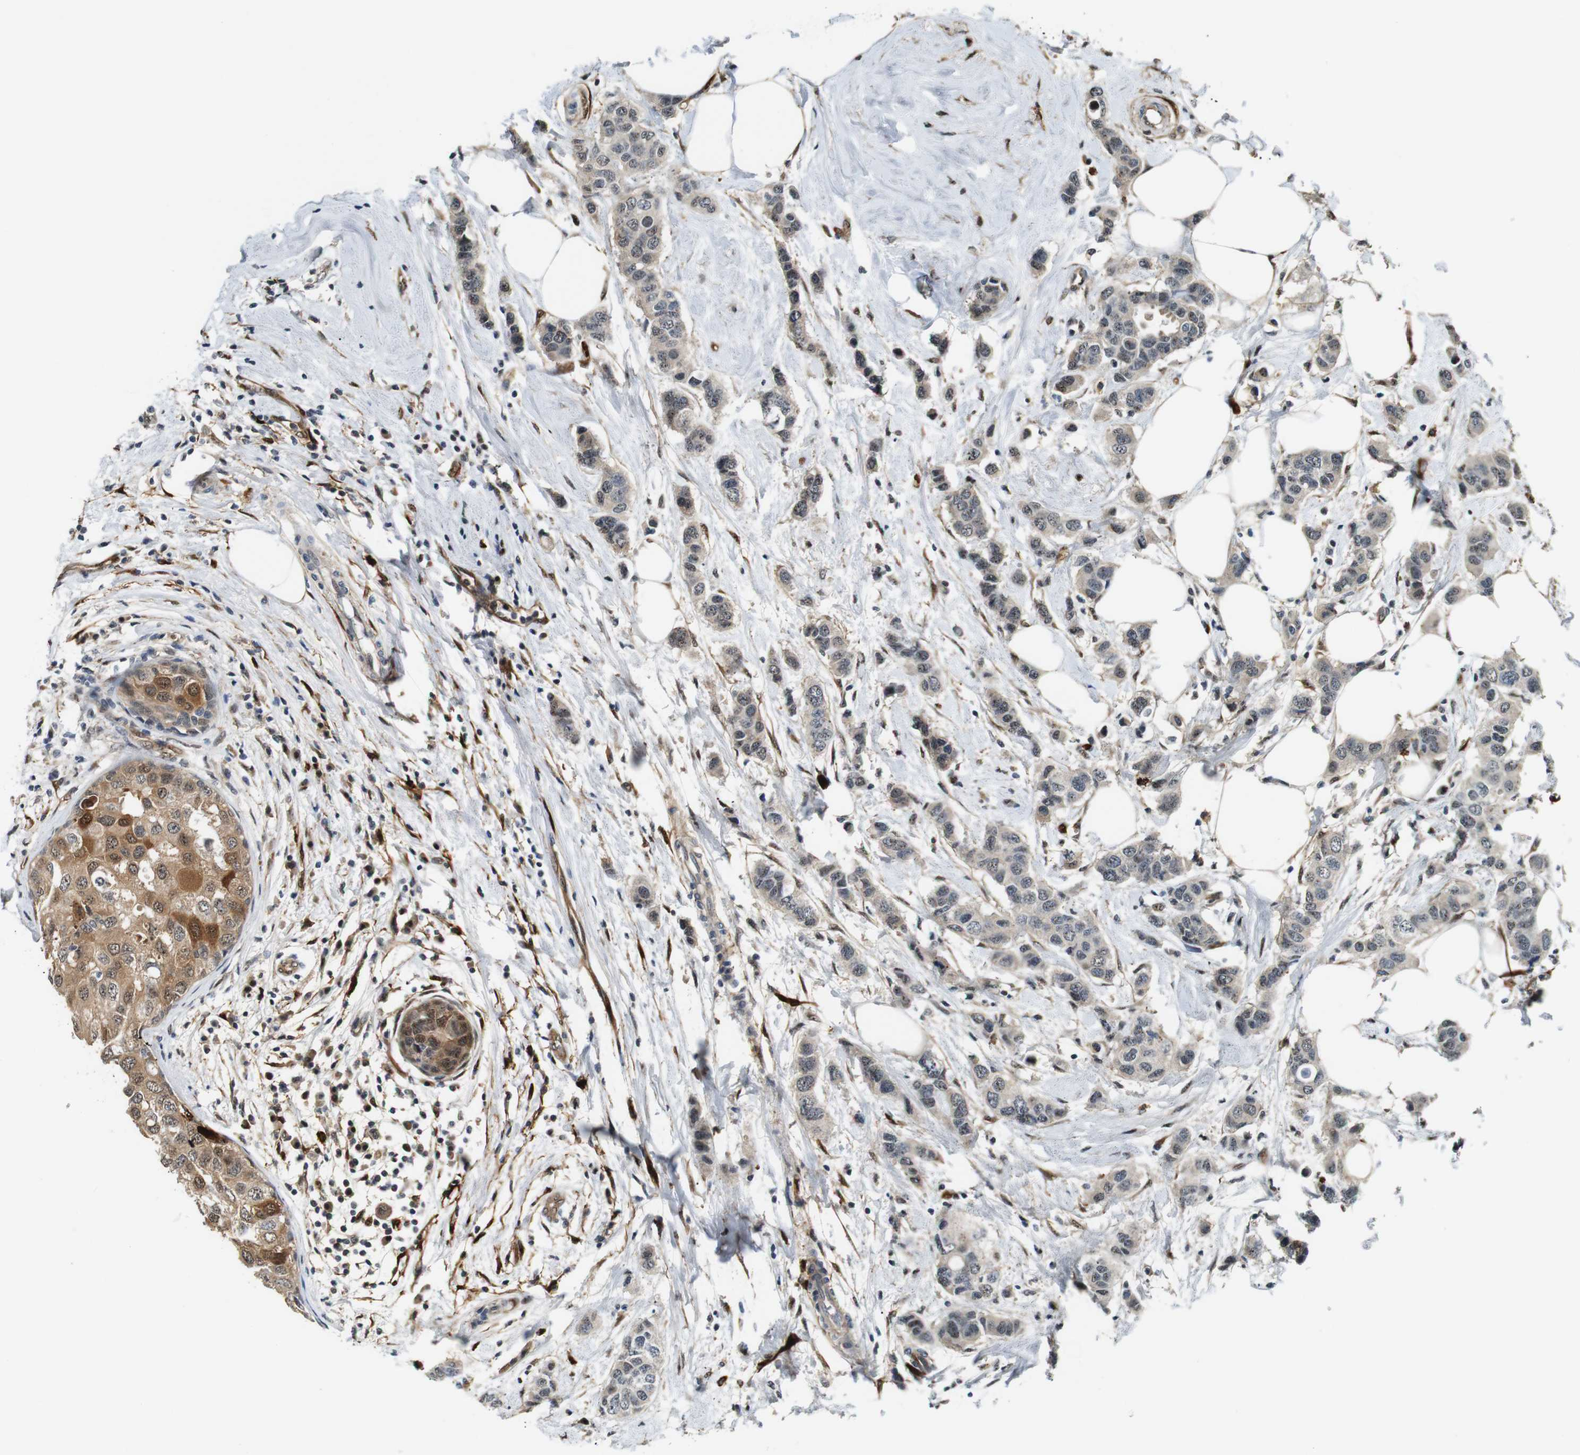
{"staining": {"intensity": "weak", "quantity": "25%-75%", "location": "cytoplasmic/membranous,nuclear"}, "tissue": "breast cancer", "cell_type": "Tumor cells", "image_type": "cancer", "snomed": [{"axis": "morphology", "description": "Duct carcinoma"}, {"axis": "topography", "description": "Breast"}], "caption": "Immunohistochemical staining of human breast cancer (infiltrating ductal carcinoma) reveals low levels of weak cytoplasmic/membranous and nuclear expression in approximately 25%-75% of tumor cells.", "gene": "LXN", "patient": {"sex": "female", "age": 50}}